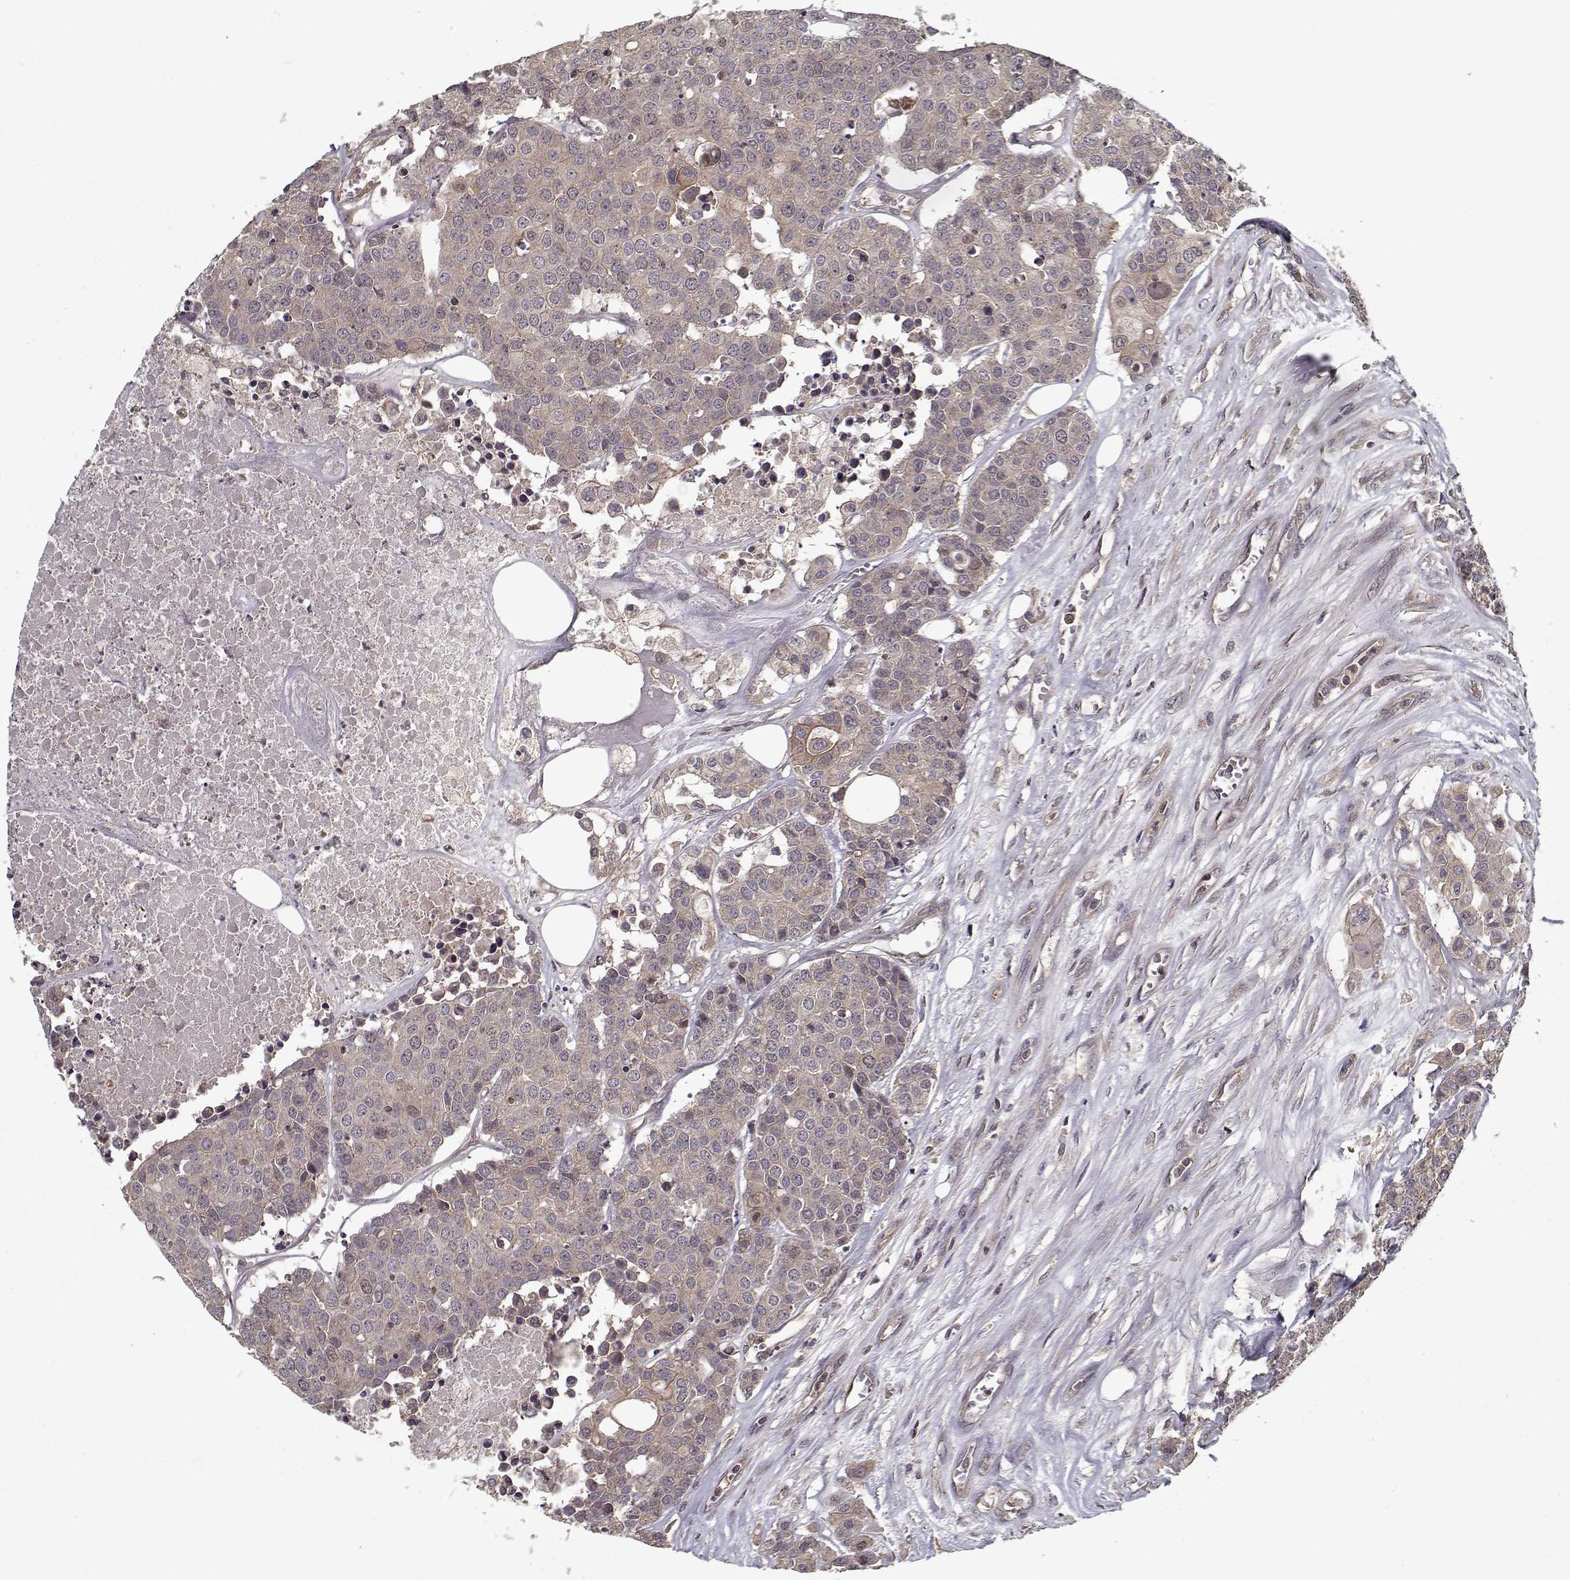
{"staining": {"intensity": "negative", "quantity": "none", "location": "none"}, "tissue": "carcinoid", "cell_type": "Tumor cells", "image_type": "cancer", "snomed": [{"axis": "morphology", "description": "Carcinoid, malignant, NOS"}, {"axis": "topography", "description": "Colon"}], "caption": "DAB (3,3'-diaminobenzidine) immunohistochemical staining of carcinoid demonstrates no significant staining in tumor cells. (Stains: DAB immunohistochemistry (IHC) with hematoxylin counter stain, Microscopy: brightfield microscopy at high magnification).", "gene": "PPP1R12A", "patient": {"sex": "male", "age": 81}}